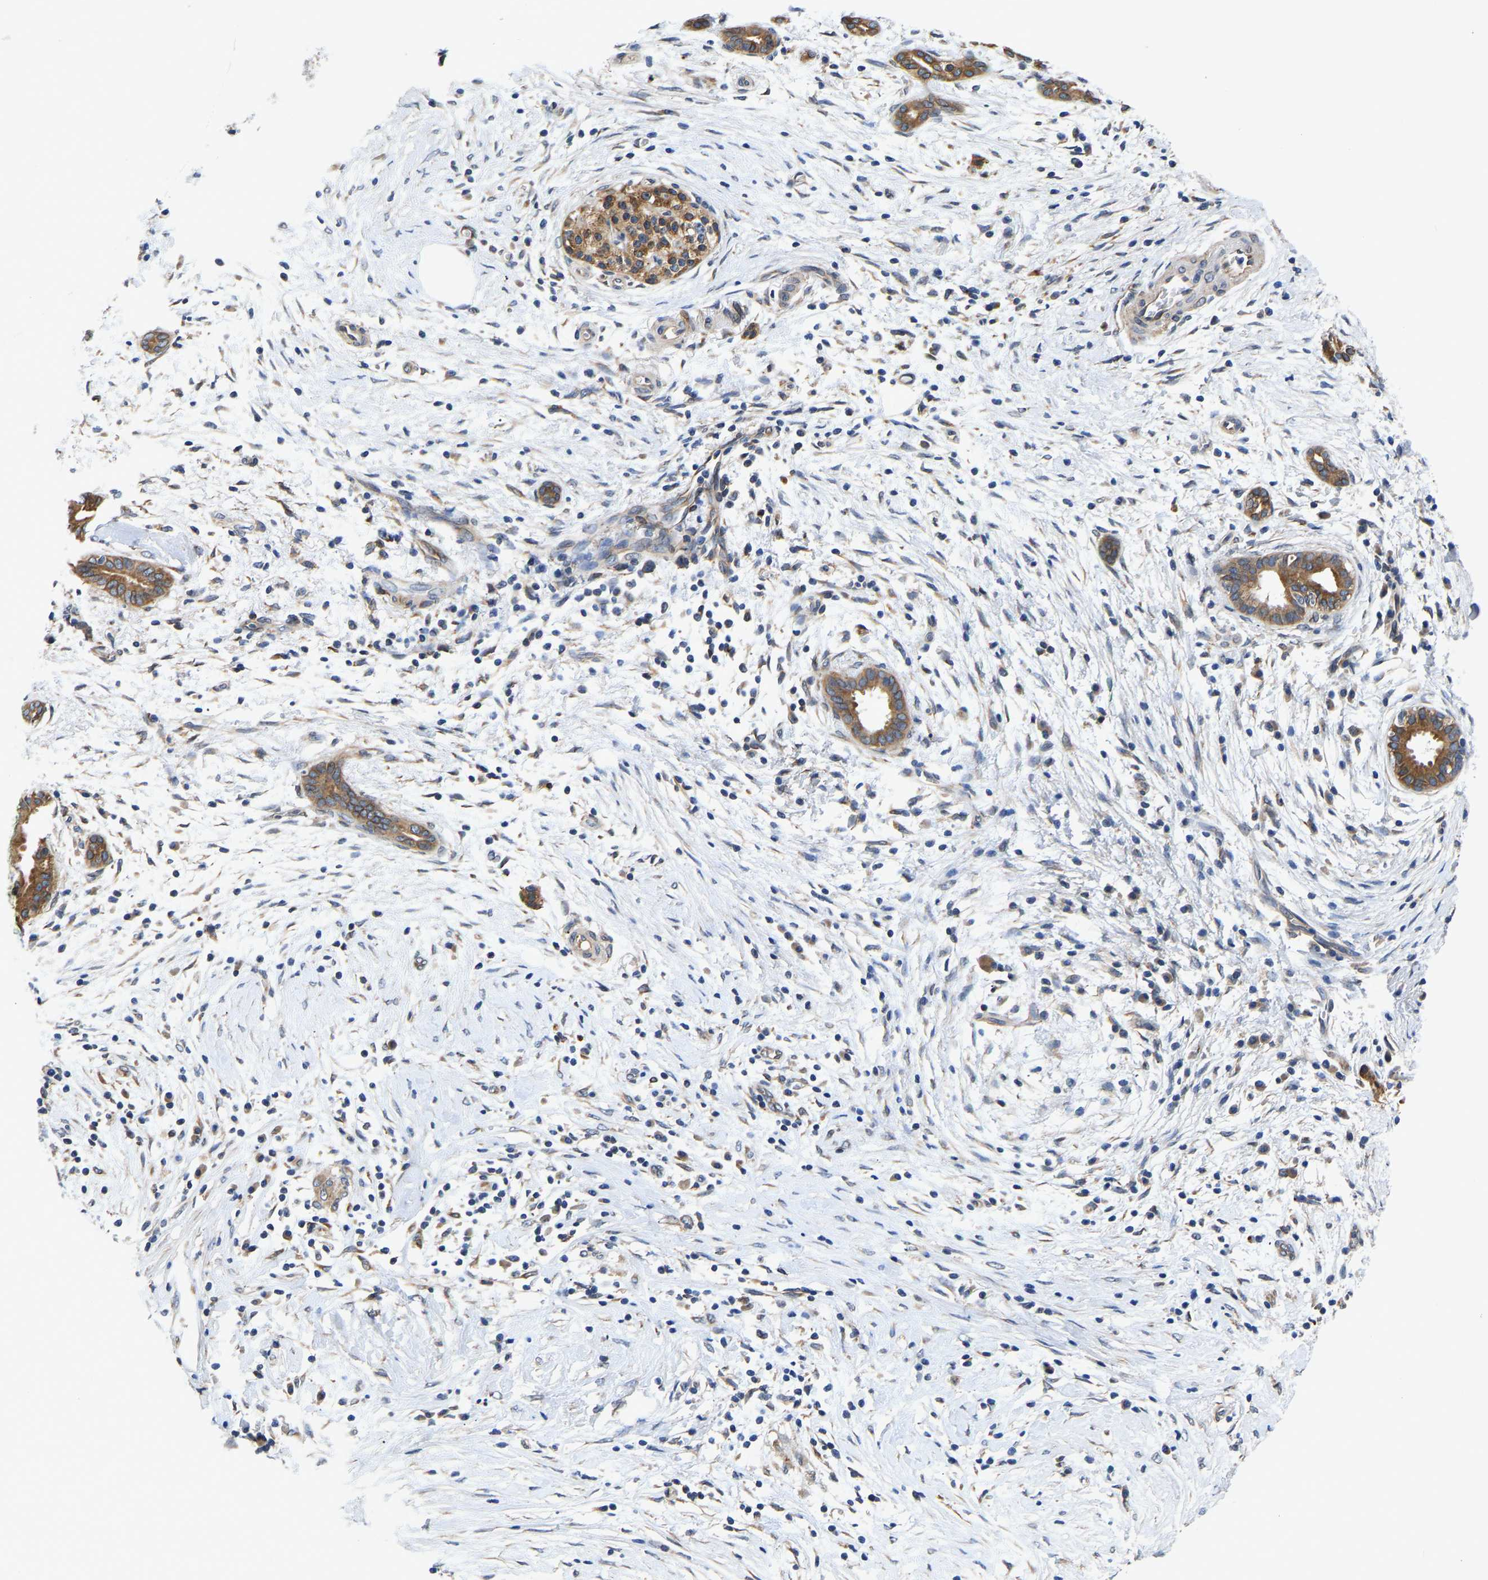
{"staining": {"intensity": "moderate", "quantity": ">75%", "location": "cytoplasmic/membranous"}, "tissue": "pancreatic cancer", "cell_type": "Tumor cells", "image_type": "cancer", "snomed": [{"axis": "morphology", "description": "Adenocarcinoma, NOS"}, {"axis": "topography", "description": "Pancreas"}], "caption": "Protein staining demonstrates moderate cytoplasmic/membranous staining in approximately >75% of tumor cells in pancreatic cancer.", "gene": "ARL6IP5", "patient": {"sex": "female", "age": 70}}